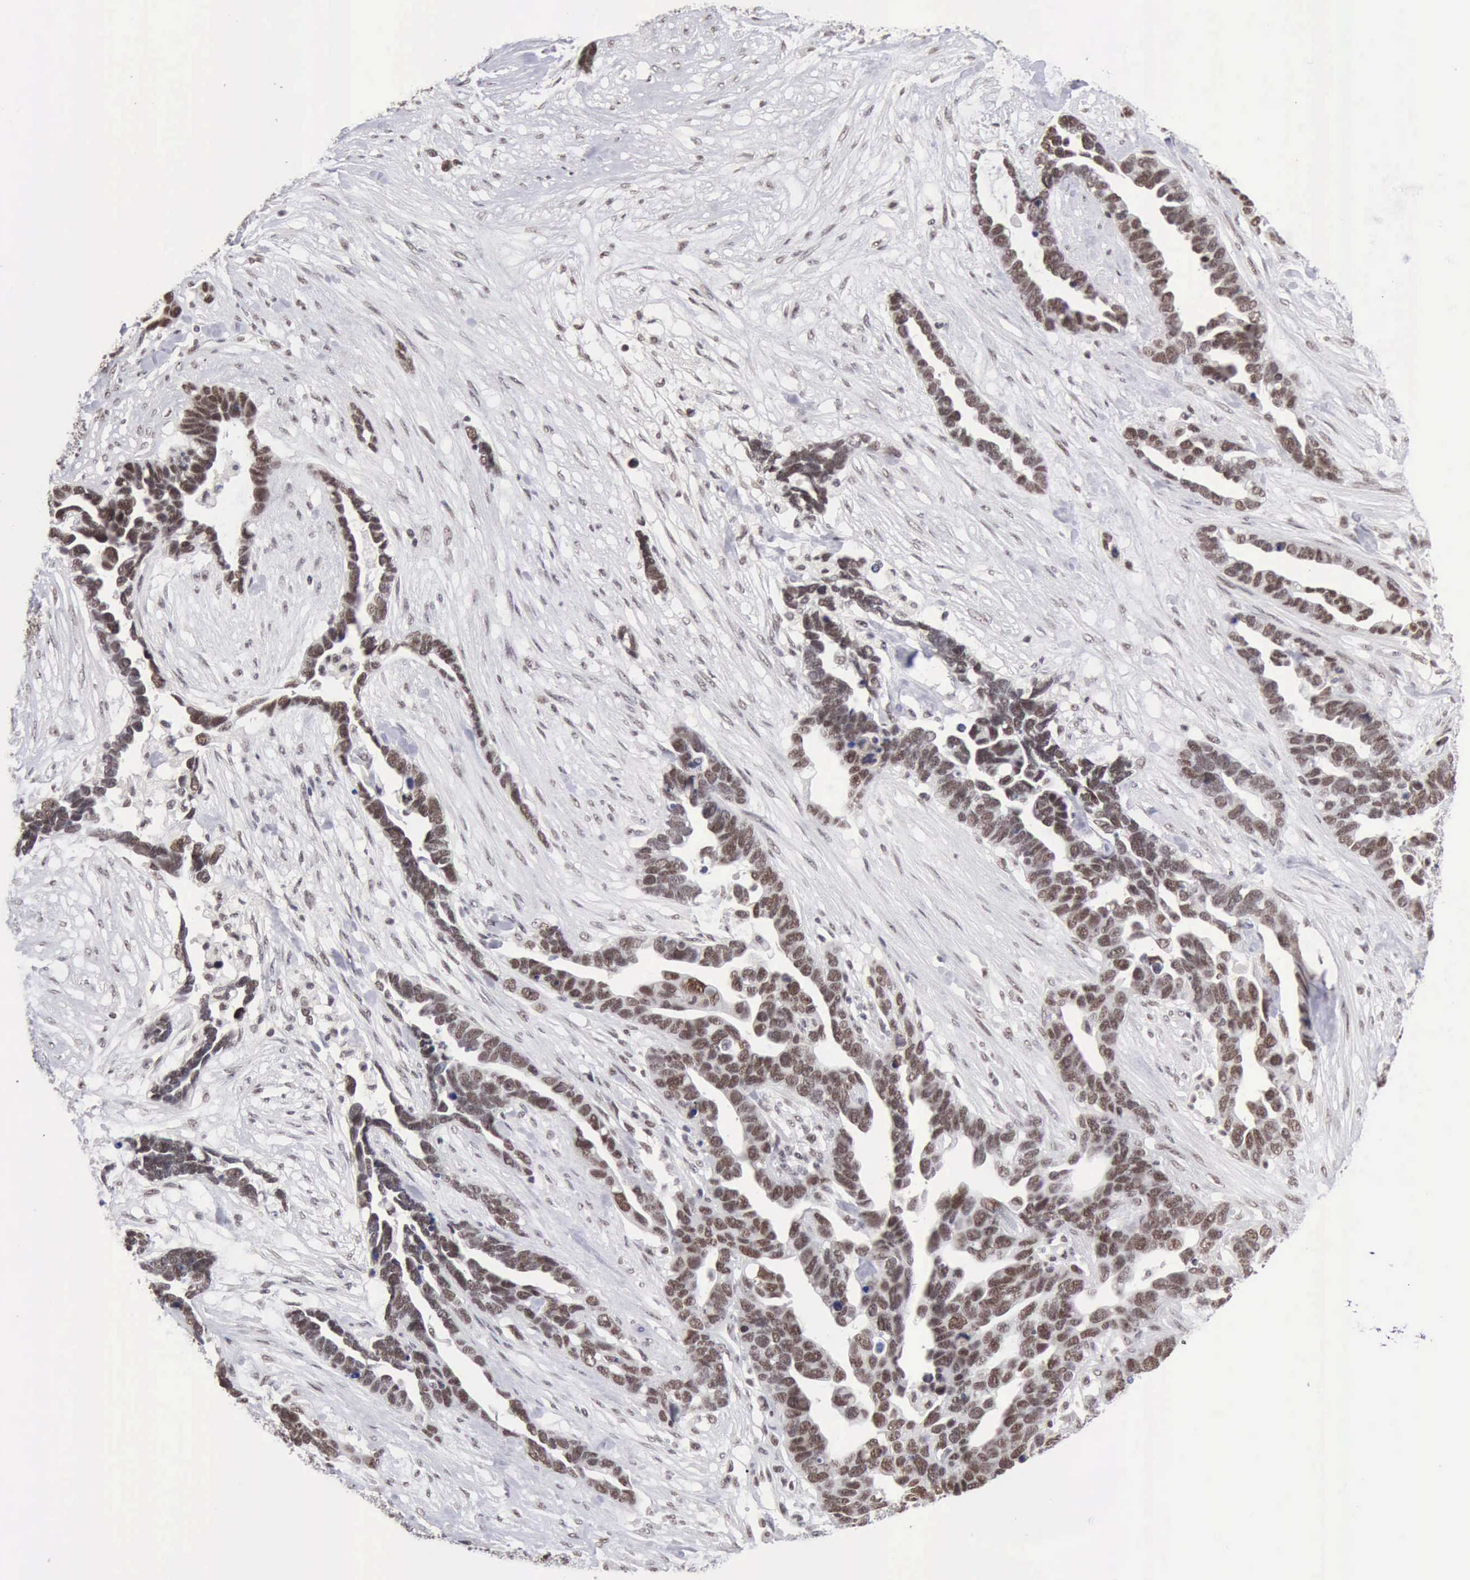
{"staining": {"intensity": "moderate", "quantity": ">75%", "location": "nuclear"}, "tissue": "ovarian cancer", "cell_type": "Tumor cells", "image_type": "cancer", "snomed": [{"axis": "morphology", "description": "Cystadenocarcinoma, serous, NOS"}, {"axis": "topography", "description": "Ovary"}], "caption": "The image reveals a brown stain indicating the presence of a protein in the nuclear of tumor cells in serous cystadenocarcinoma (ovarian).", "gene": "TAF1", "patient": {"sex": "female", "age": 54}}